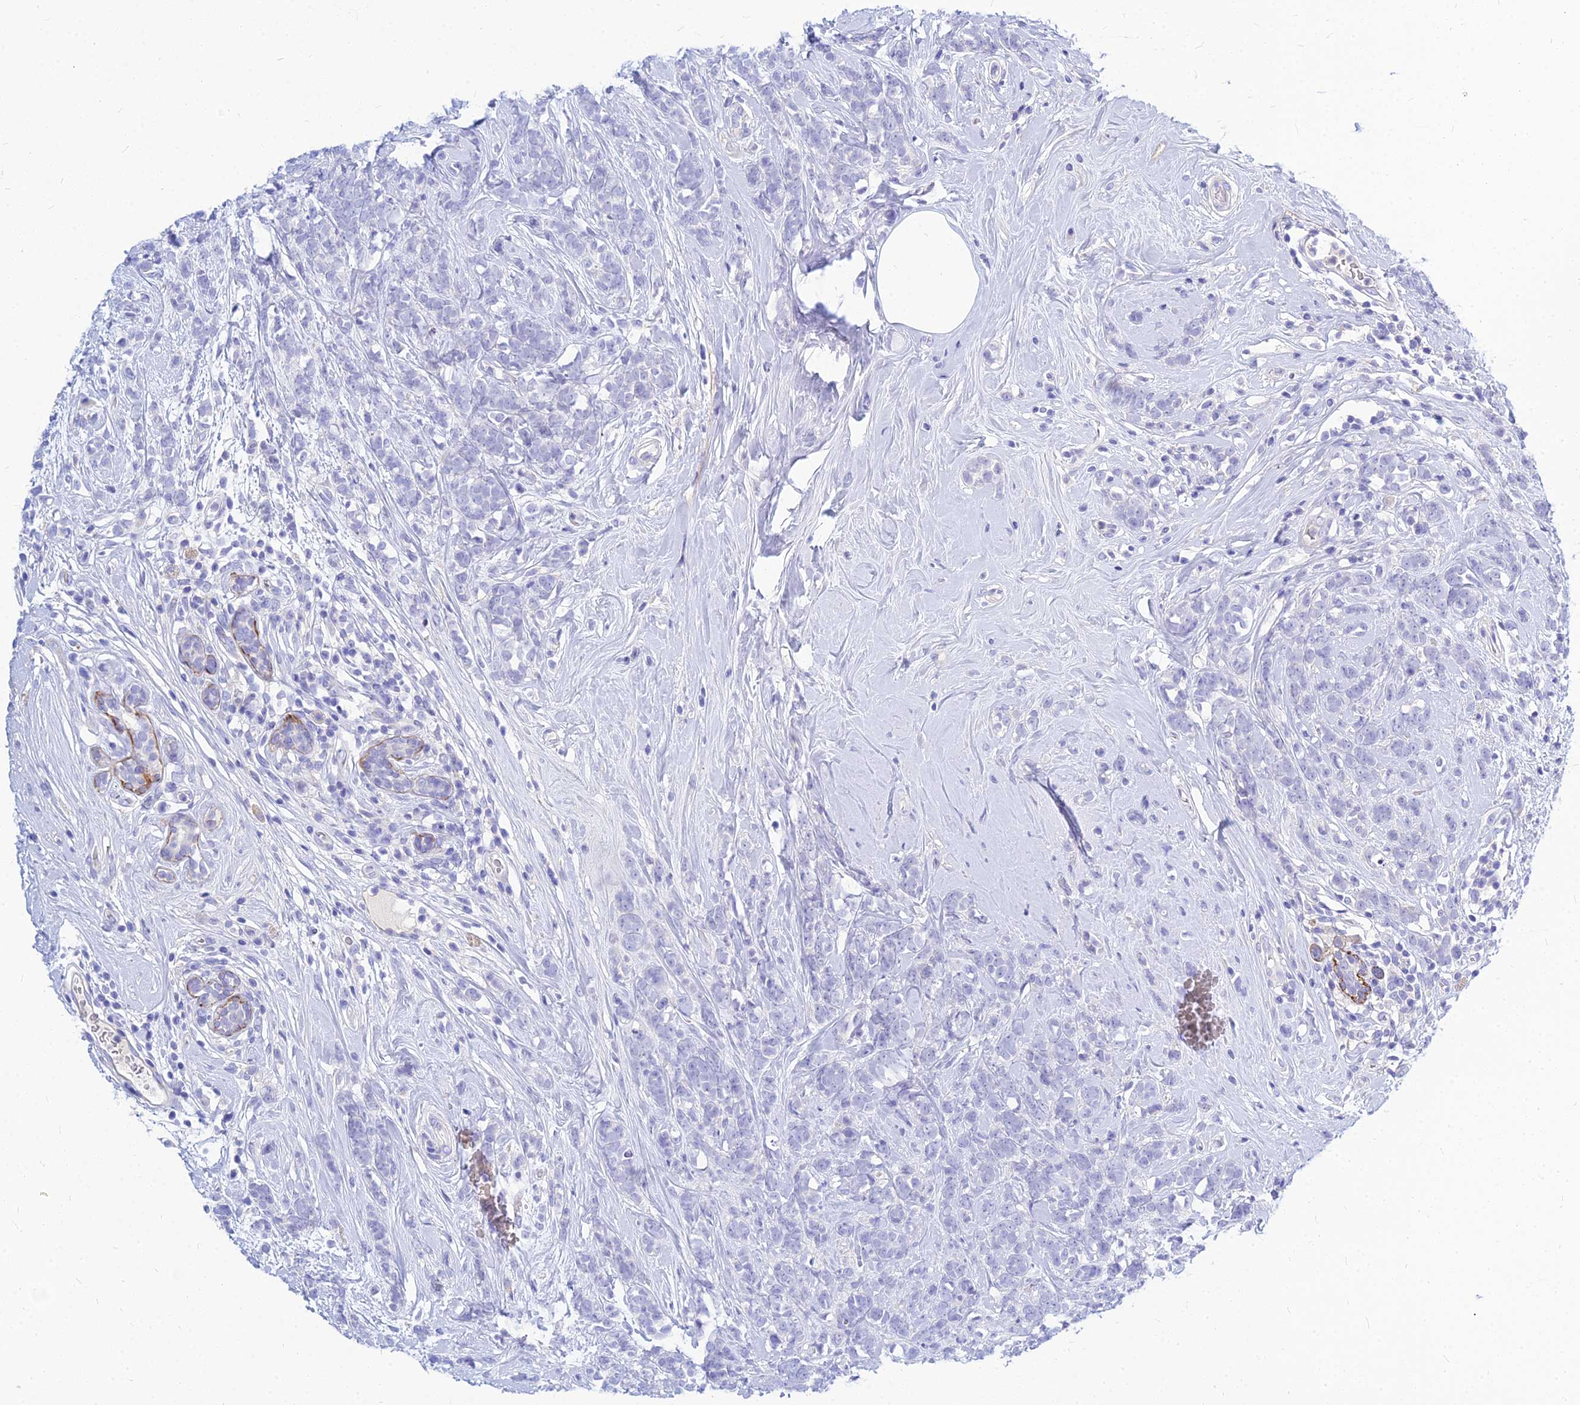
{"staining": {"intensity": "negative", "quantity": "none", "location": "none"}, "tissue": "breast cancer", "cell_type": "Tumor cells", "image_type": "cancer", "snomed": [{"axis": "morphology", "description": "Duct carcinoma"}, {"axis": "topography", "description": "Breast"}], "caption": "Immunohistochemistry of invasive ductal carcinoma (breast) shows no expression in tumor cells.", "gene": "ZNF552", "patient": {"sex": "female", "age": 75}}